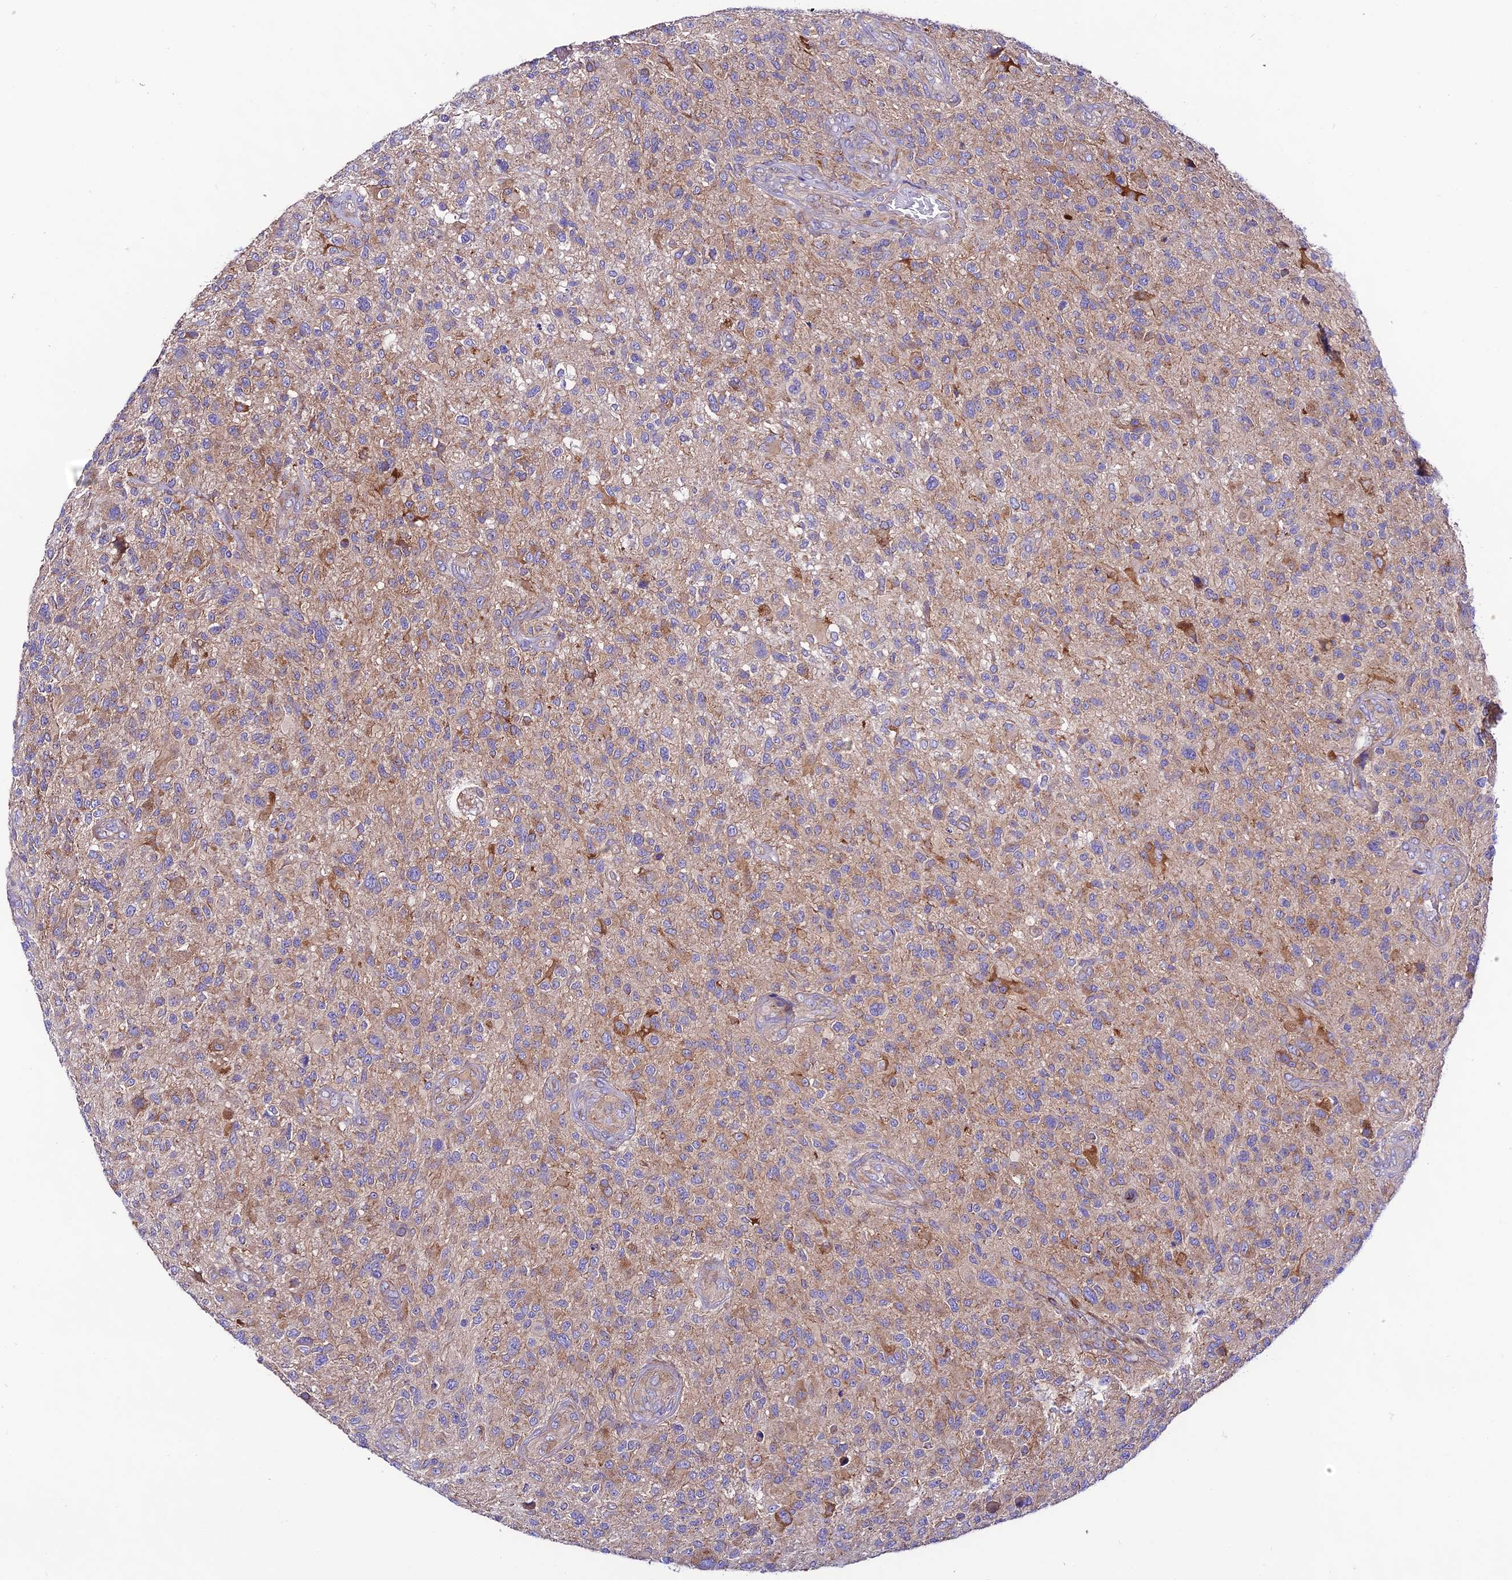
{"staining": {"intensity": "weak", "quantity": "<25%", "location": "cytoplasmic/membranous"}, "tissue": "glioma", "cell_type": "Tumor cells", "image_type": "cancer", "snomed": [{"axis": "morphology", "description": "Glioma, malignant, High grade"}, {"axis": "topography", "description": "Brain"}], "caption": "The micrograph exhibits no significant positivity in tumor cells of glioma. (Immunohistochemistry (ihc), brightfield microscopy, high magnification).", "gene": "LACTB2", "patient": {"sex": "male", "age": 47}}